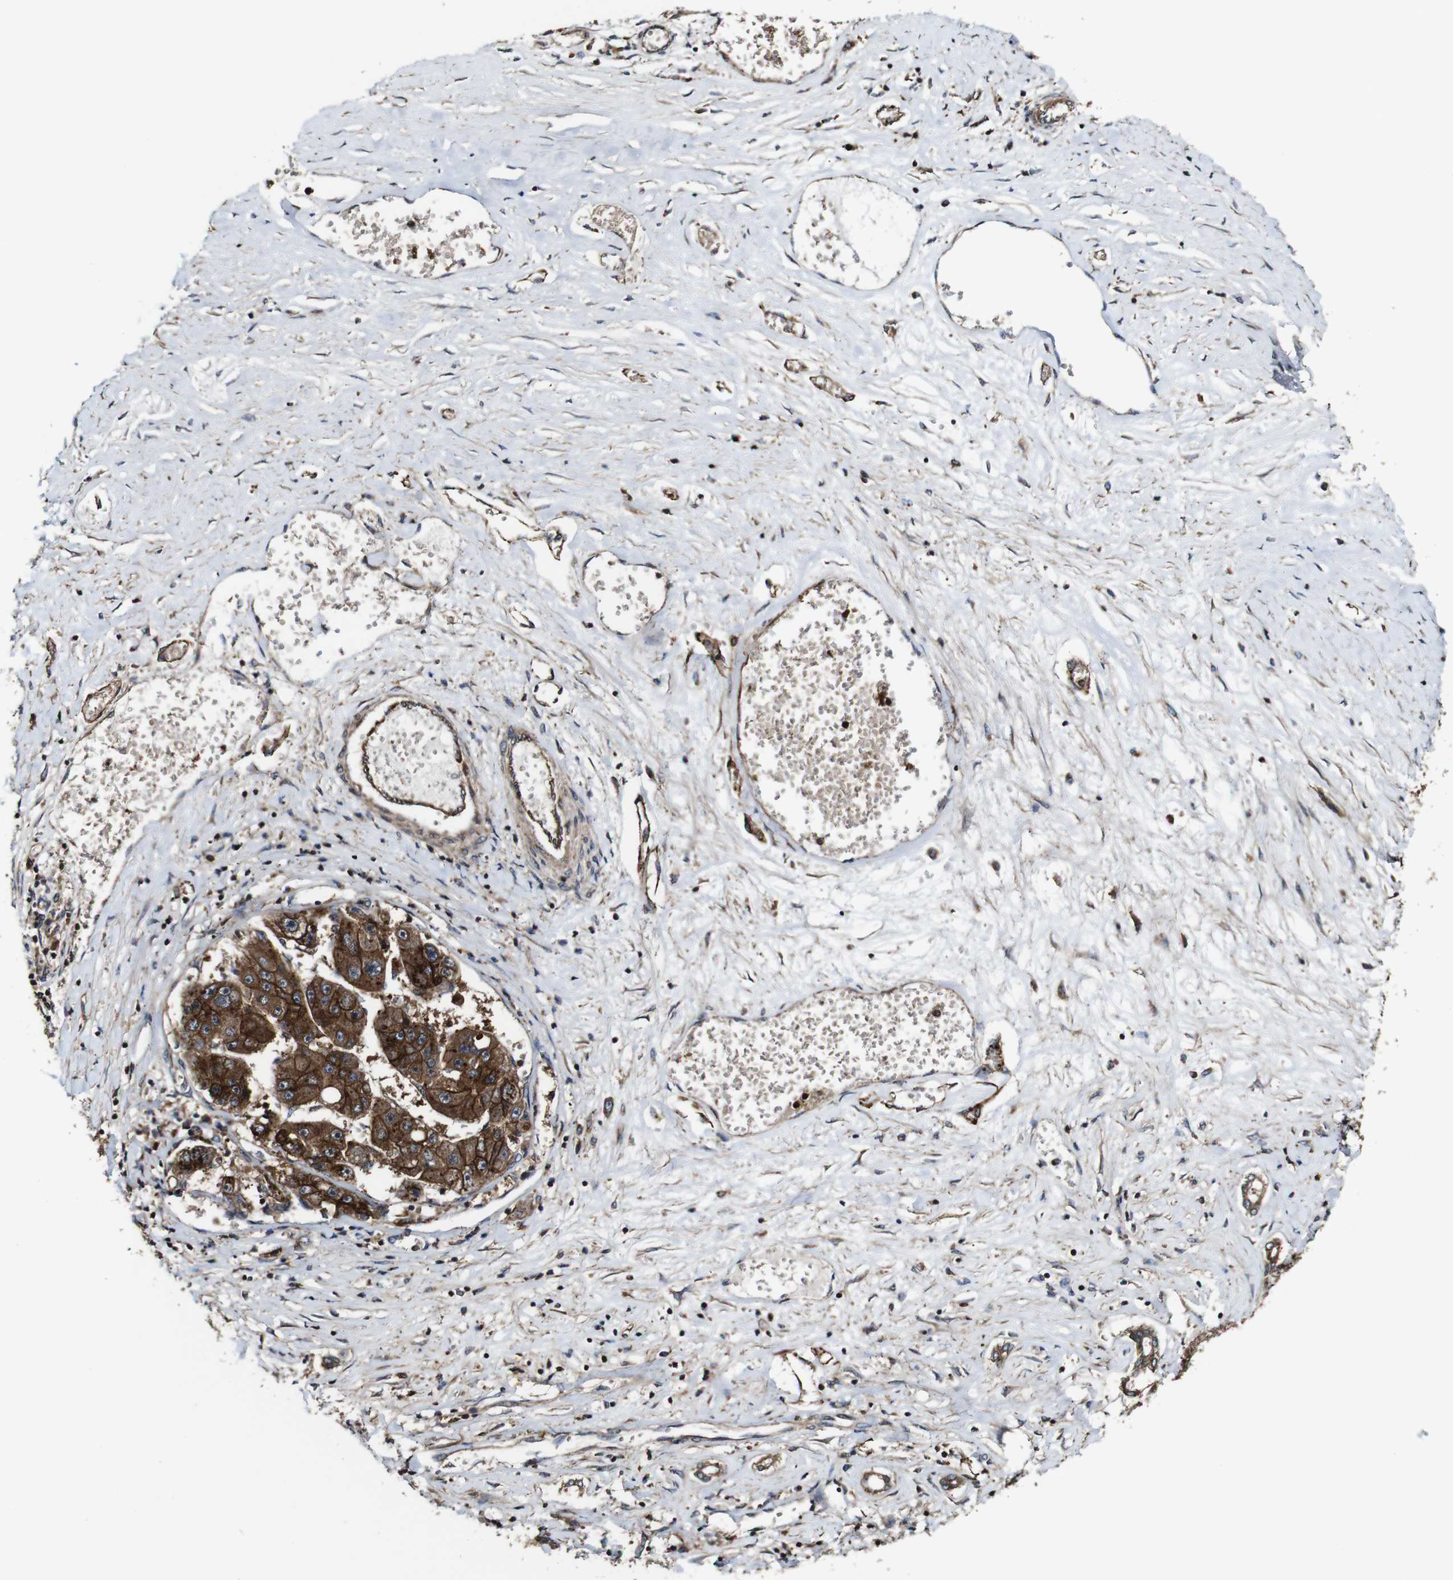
{"staining": {"intensity": "strong", "quantity": ">75%", "location": "cytoplasmic/membranous"}, "tissue": "liver cancer", "cell_type": "Tumor cells", "image_type": "cancer", "snomed": [{"axis": "morphology", "description": "Carcinoma, Hepatocellular, NOS"}, {"axis": "topography", "description": "Liver"}], "caption": "High-magnification brightfield microscopy of liver cancer stained with DAB (brown) and counterstained with hematoxylin (blue). tumor cells exhibit strong cytoplasmic/membranous expression is seen in about>75% of cells.", "gene": "TNIK", "patient": {"sex": "female", "age": 61}}